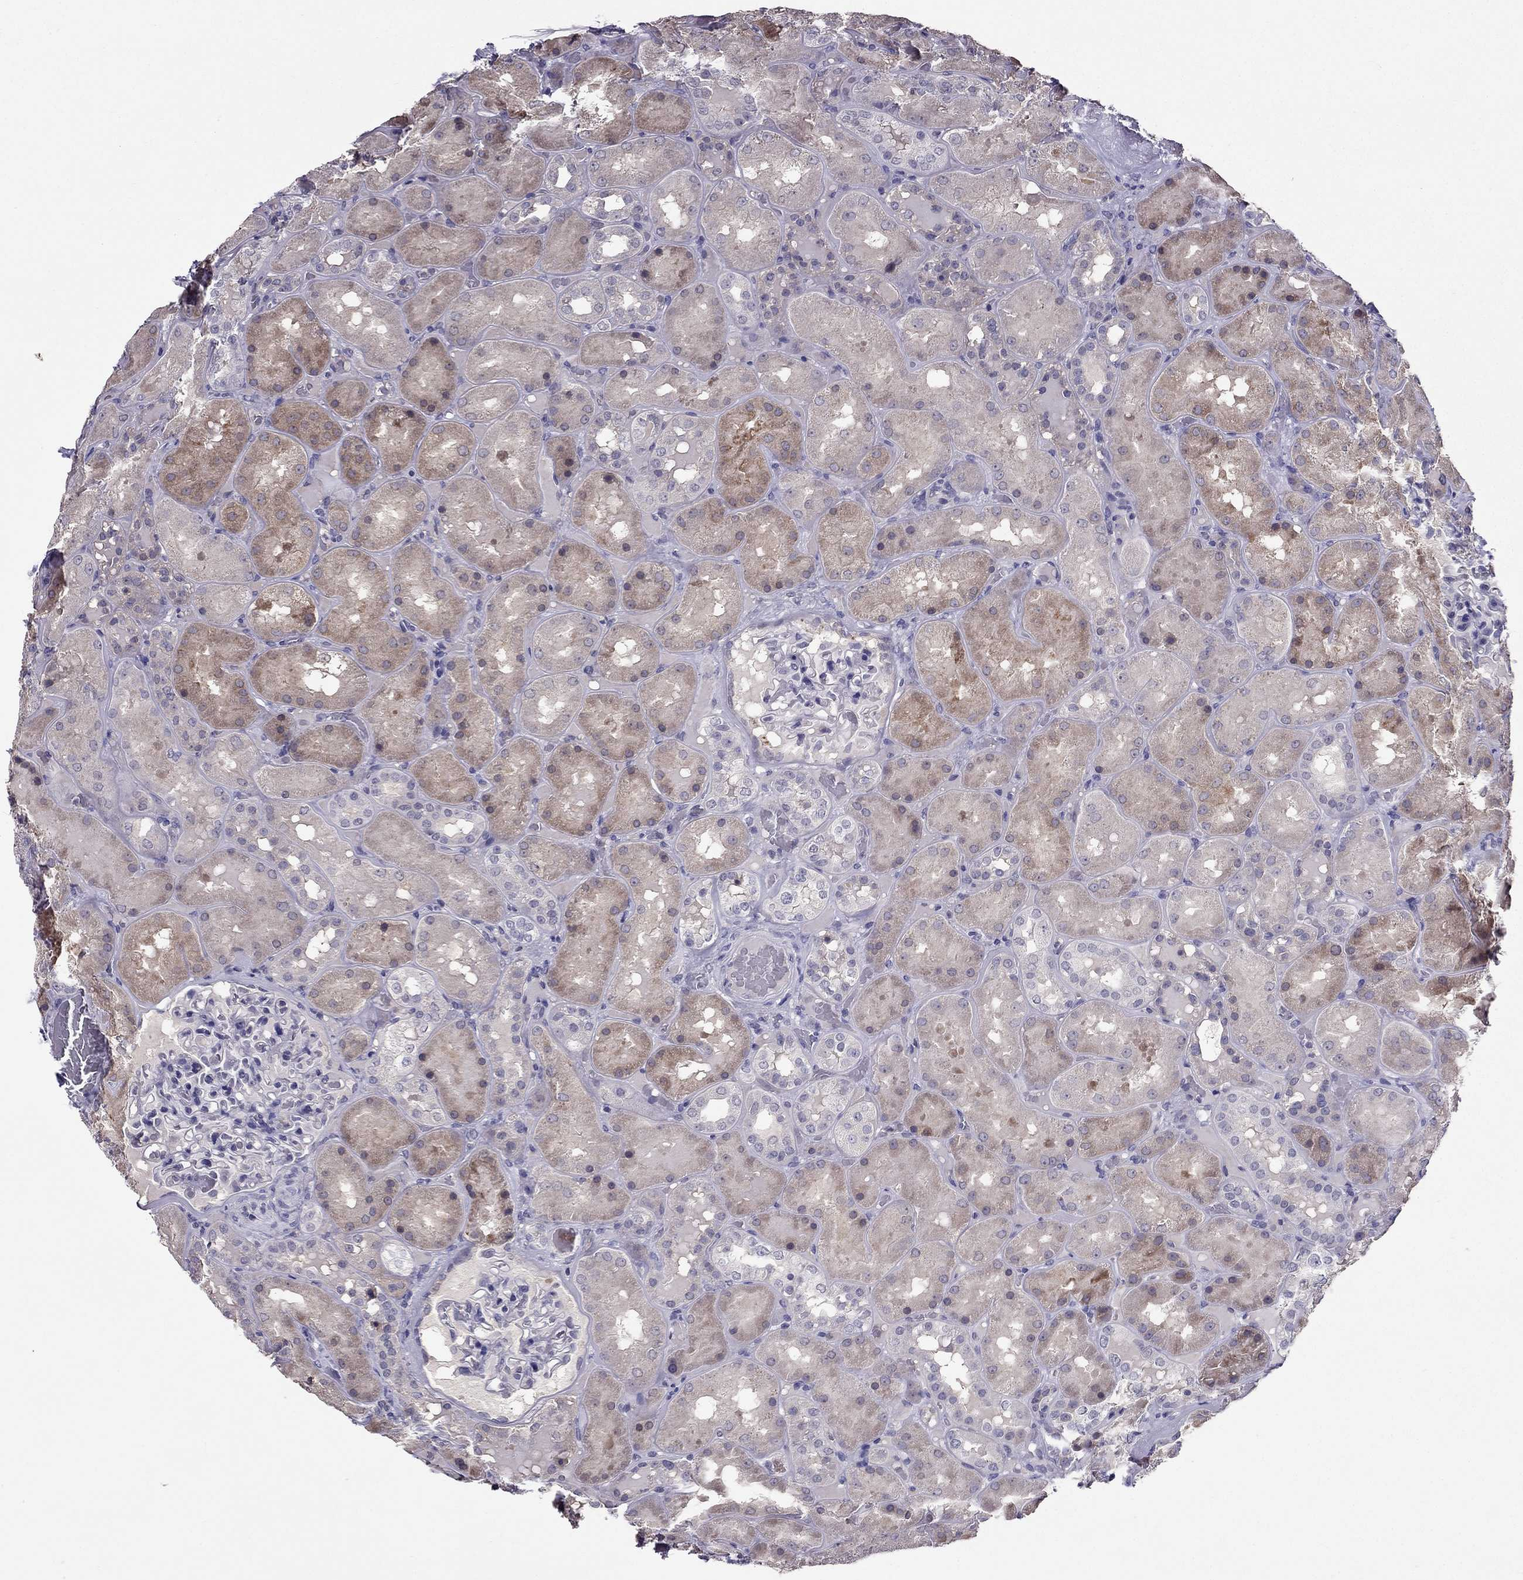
{"staining": {"intensity": "negative", "quantity": "none", "location": "none"}, "tissue": "kidney", "cell_type": "Cells in glomeruli", "image_type": "normal", "snomed": [{"axis": "morphology", "description": "Normal tissue, NOS"}, {"axis": "topography", "description": "Kidney"}], "caption": "Image shows no protein staining in cells in glomeruli of normal kidney. Brightfield microscopy of IHC stained with DAB (brown) and hematoxylin (blue), captured at high magnification.", "gene": "DUSP15", "patient": {"sex": "male", "age": 73}}